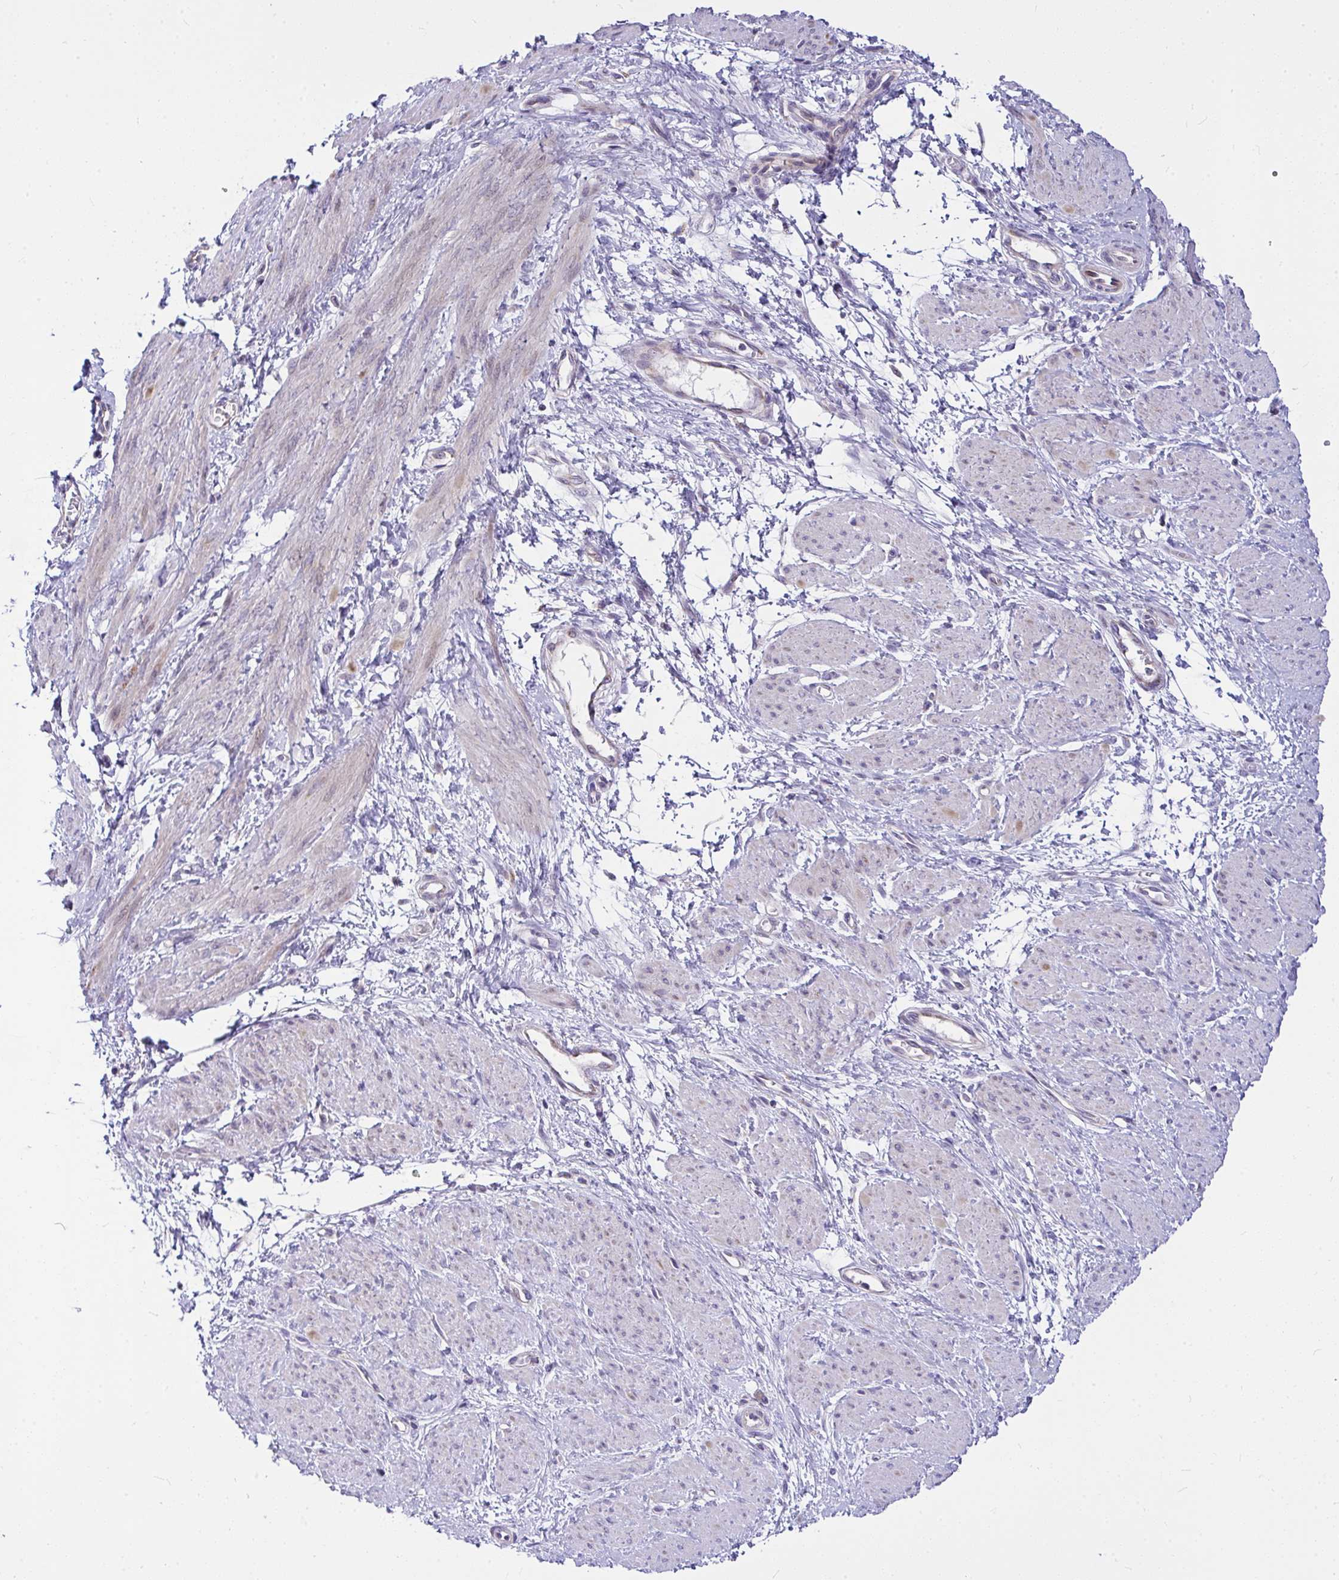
{"staining": {"intensity": "negative", "quantity": "none", "location": "none"}, "tissue": "smooth muscle", "cell_type": "Smooth muscle cells", "image_type": "normal", "snomed": [{"axis": "morphology", "description": "Normal tissue, NOS"}, {"axis": "topography", "description": "Smooth muscle"}, {"axis": "topography", "description": "Uterus"}], "caption": "Human smooth muscle stained for a protein using immunohistochemistry (IHC) displays no positivity in smooth muscle cells.", "gene": "CEP63", "patient": {"sex": "female", "age": 39}}